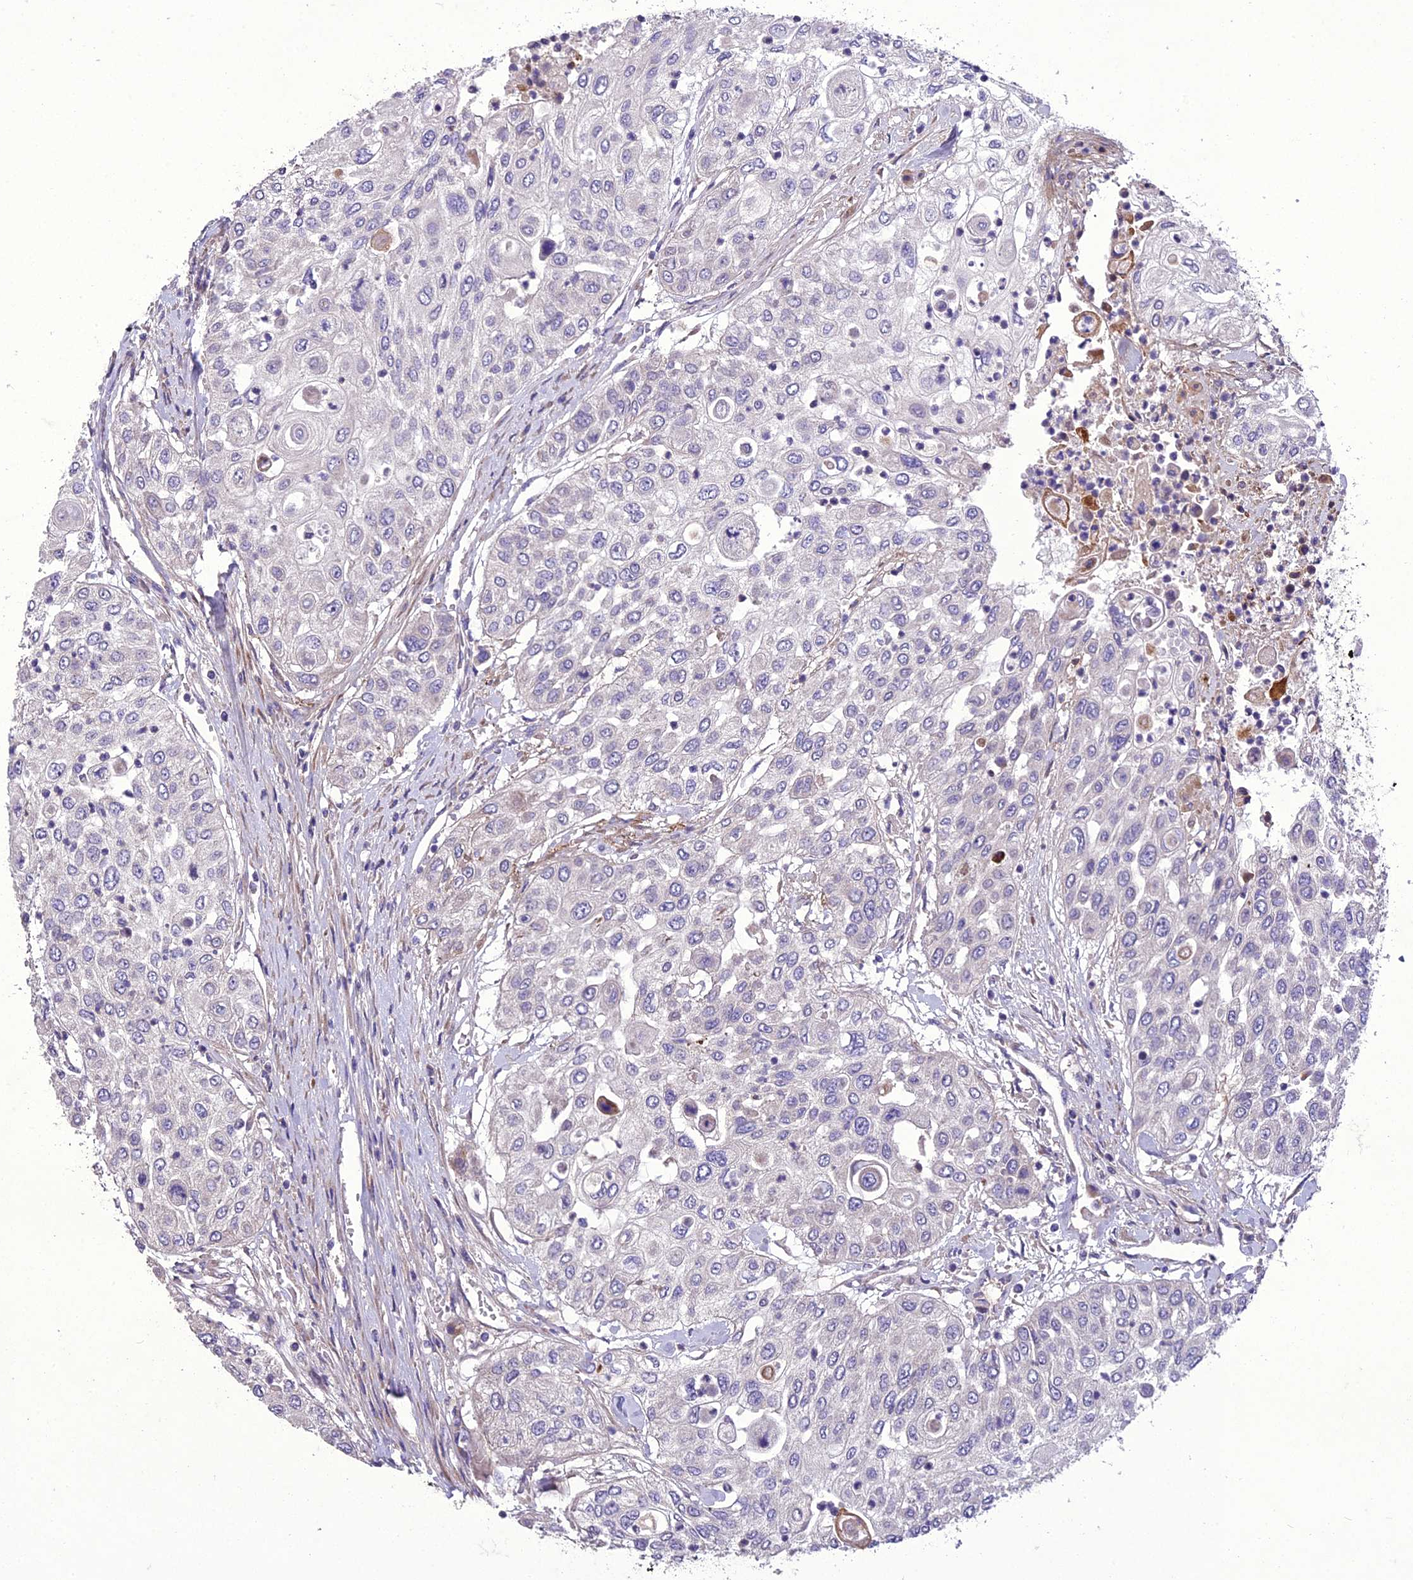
{"staining": {"intensity": "negative", "quantity": "none", "location": "none"}, "tissue": "urothelial cancer", "cell_type": "Tumor cells", "image_type": "cancer", "snomed": [{"axis": "morphology", "description": "Urothelial carcinoma, High grade"}, {"axis": "topography", "description": "Urinary bladder"}], "caption": "Tumor cells are negative for protein expression in human urothelial cancer. Nuclei are stained in blue.", "gene": "ADIPOR2", "patient": {"sex": "female", "age": 79}}